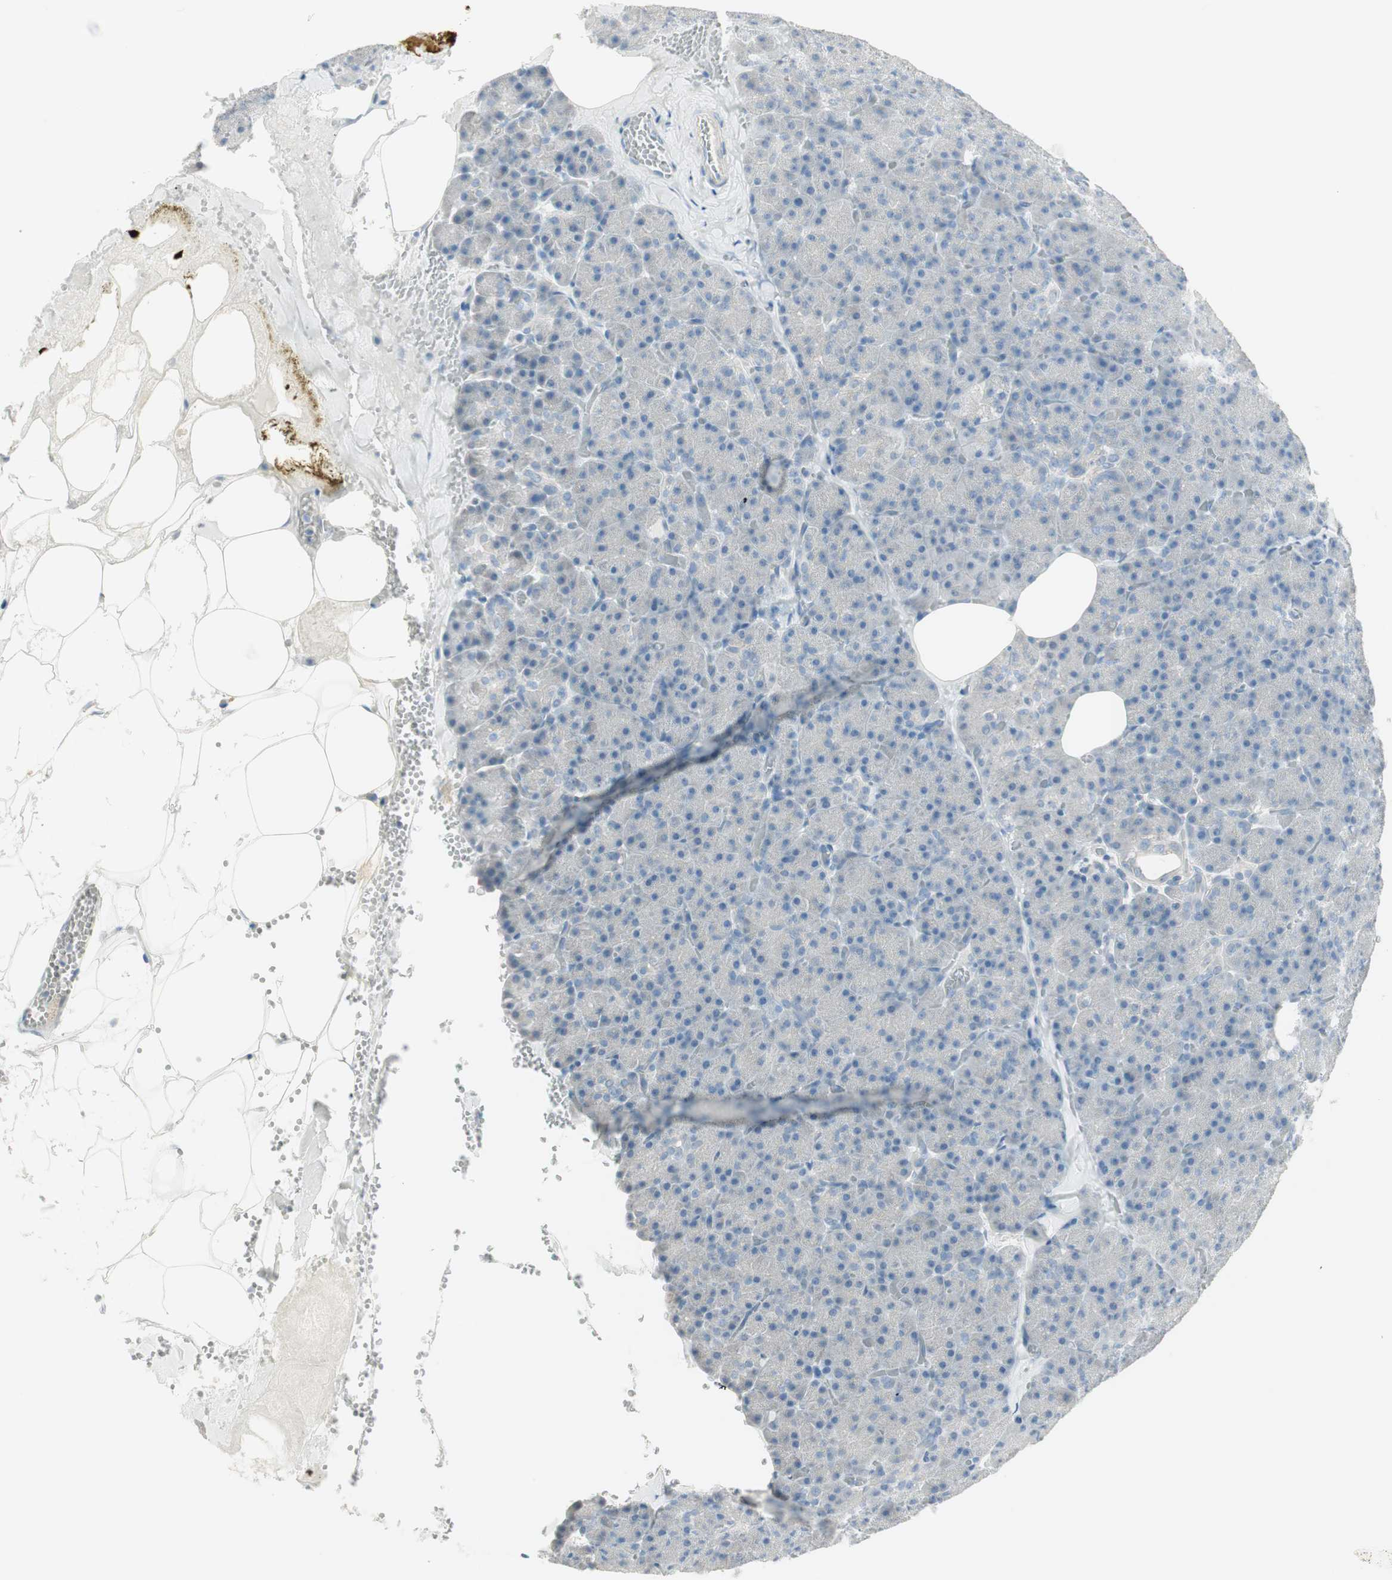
{"staining": {"intensity": "negative", "quantity": "none", "location": "none"}, "tissue": "pancreas", "cell_type": "Exocrine glandular cells", "image_type": "normal", "snomed": [{"axis": "morphology", "description": "Normal tissue, NOS"}, {"axis": "topography", "description": "Pancreas"}], "caption": "Immunohistochemistry (IHC) histopathology image of unremarkable human pancreas stained for a protein (brown), which reveals no expression in exocrine glandular cells. (DAB IHC with hematoxylin counter stain).", "gene": "ITLN2", "patient": {"sex": "female", "age": 35}}